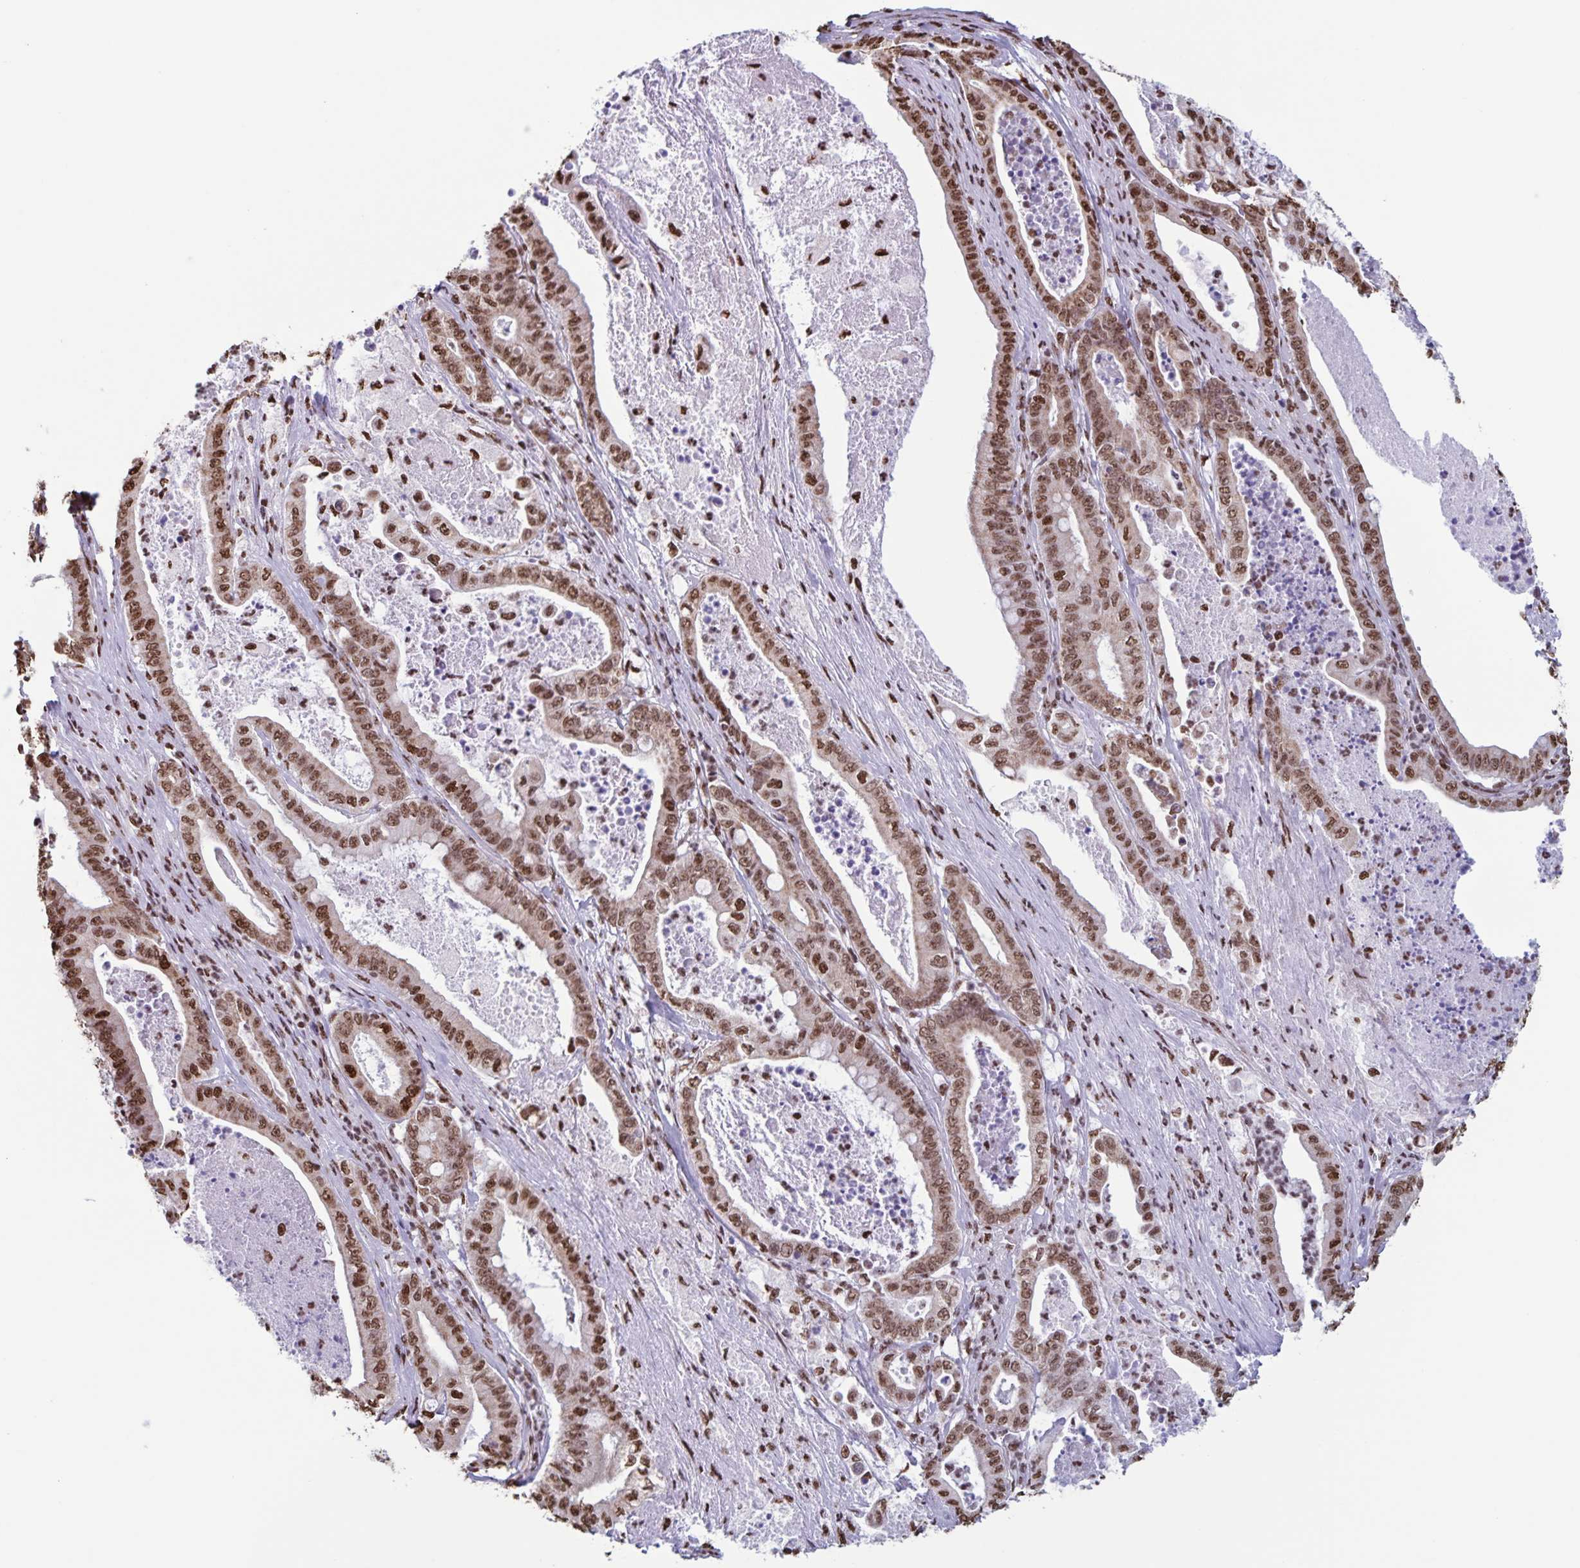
{"staining": {"intensity": "moderate", "quantity": ">75%", "location": "nuclear"}, "tissue": "pancreatic cancer", "cell_type": "Tumor cells", "image_type": "cancer", "snomed": [{"axis": "morphology", "description": "Adenocarcinoma, NOS"}, {"axis": "topography", "description": "Pancreas"}], "caption": "Tumor cells reveal moderate nuclear expression in approximately >75% of cells in pancreatic cancer. Using DAB (3,3'-diaminobenzidine) (brown) and hematoxylin (blue) stains, captured at high magnification using brightfield microscopy.", "gene": "DUT", "patient": {"sex": "male", "age": 71}}